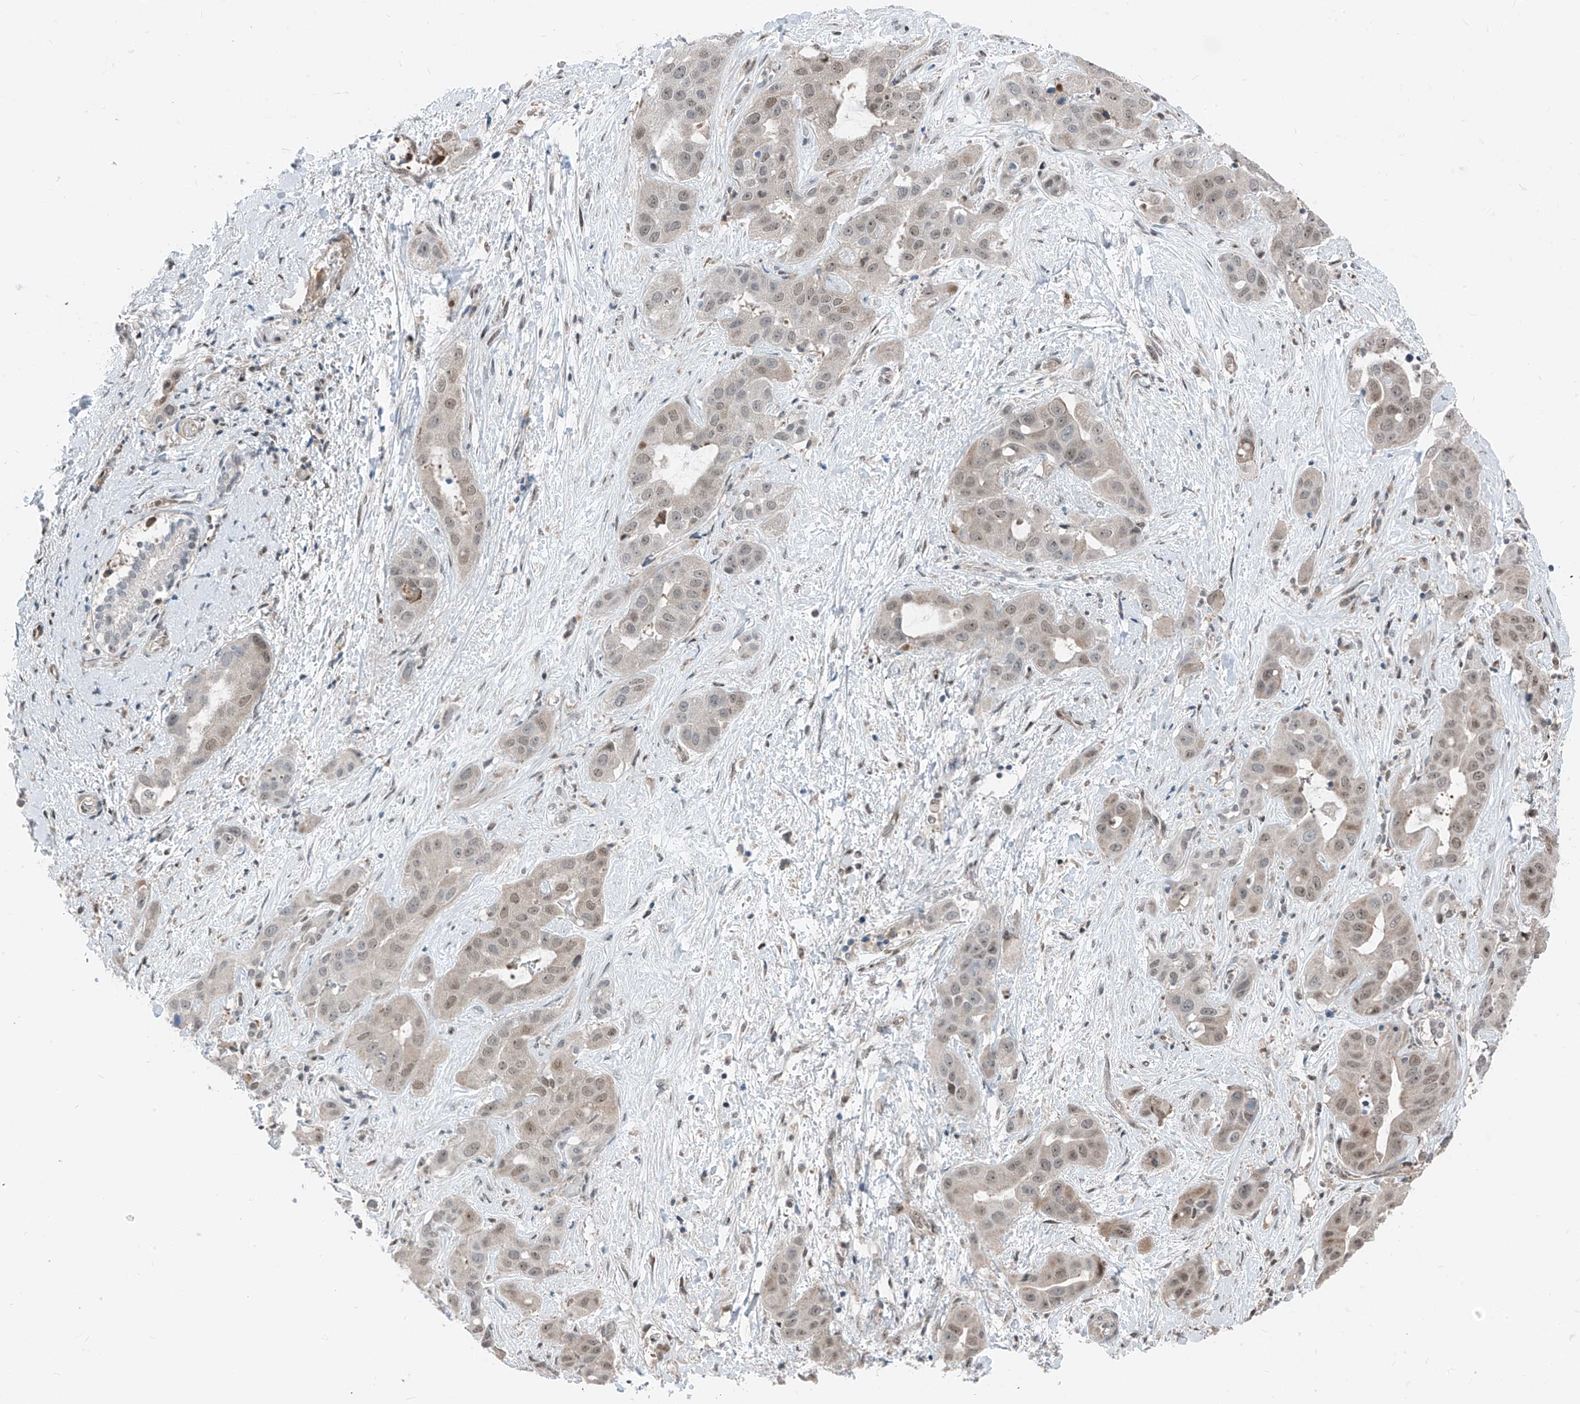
{"staining": {"intensity": "weak", "quantity": ">75%", "location": "nuclear"}, "tissue": "liver cancer", "cell_type": "Tumor cells", "image_type": "cancer", "snomed": [{"axis": "morphology", "description": "Cholangiocarcinoma"}, {"axis": "topography", "description": "Liver"}], "caption": "Liver cancer (cholangiocarcinoma) stained with DAB immunohistochemistry demonstrates low levels of weak nuclear staining in about >75% of tumor cells. (brown staining indicates protein expression, while blue staining denotes nuclei).", "gene": "RBP7", "patient": {"sex": "female", "age": 52}}